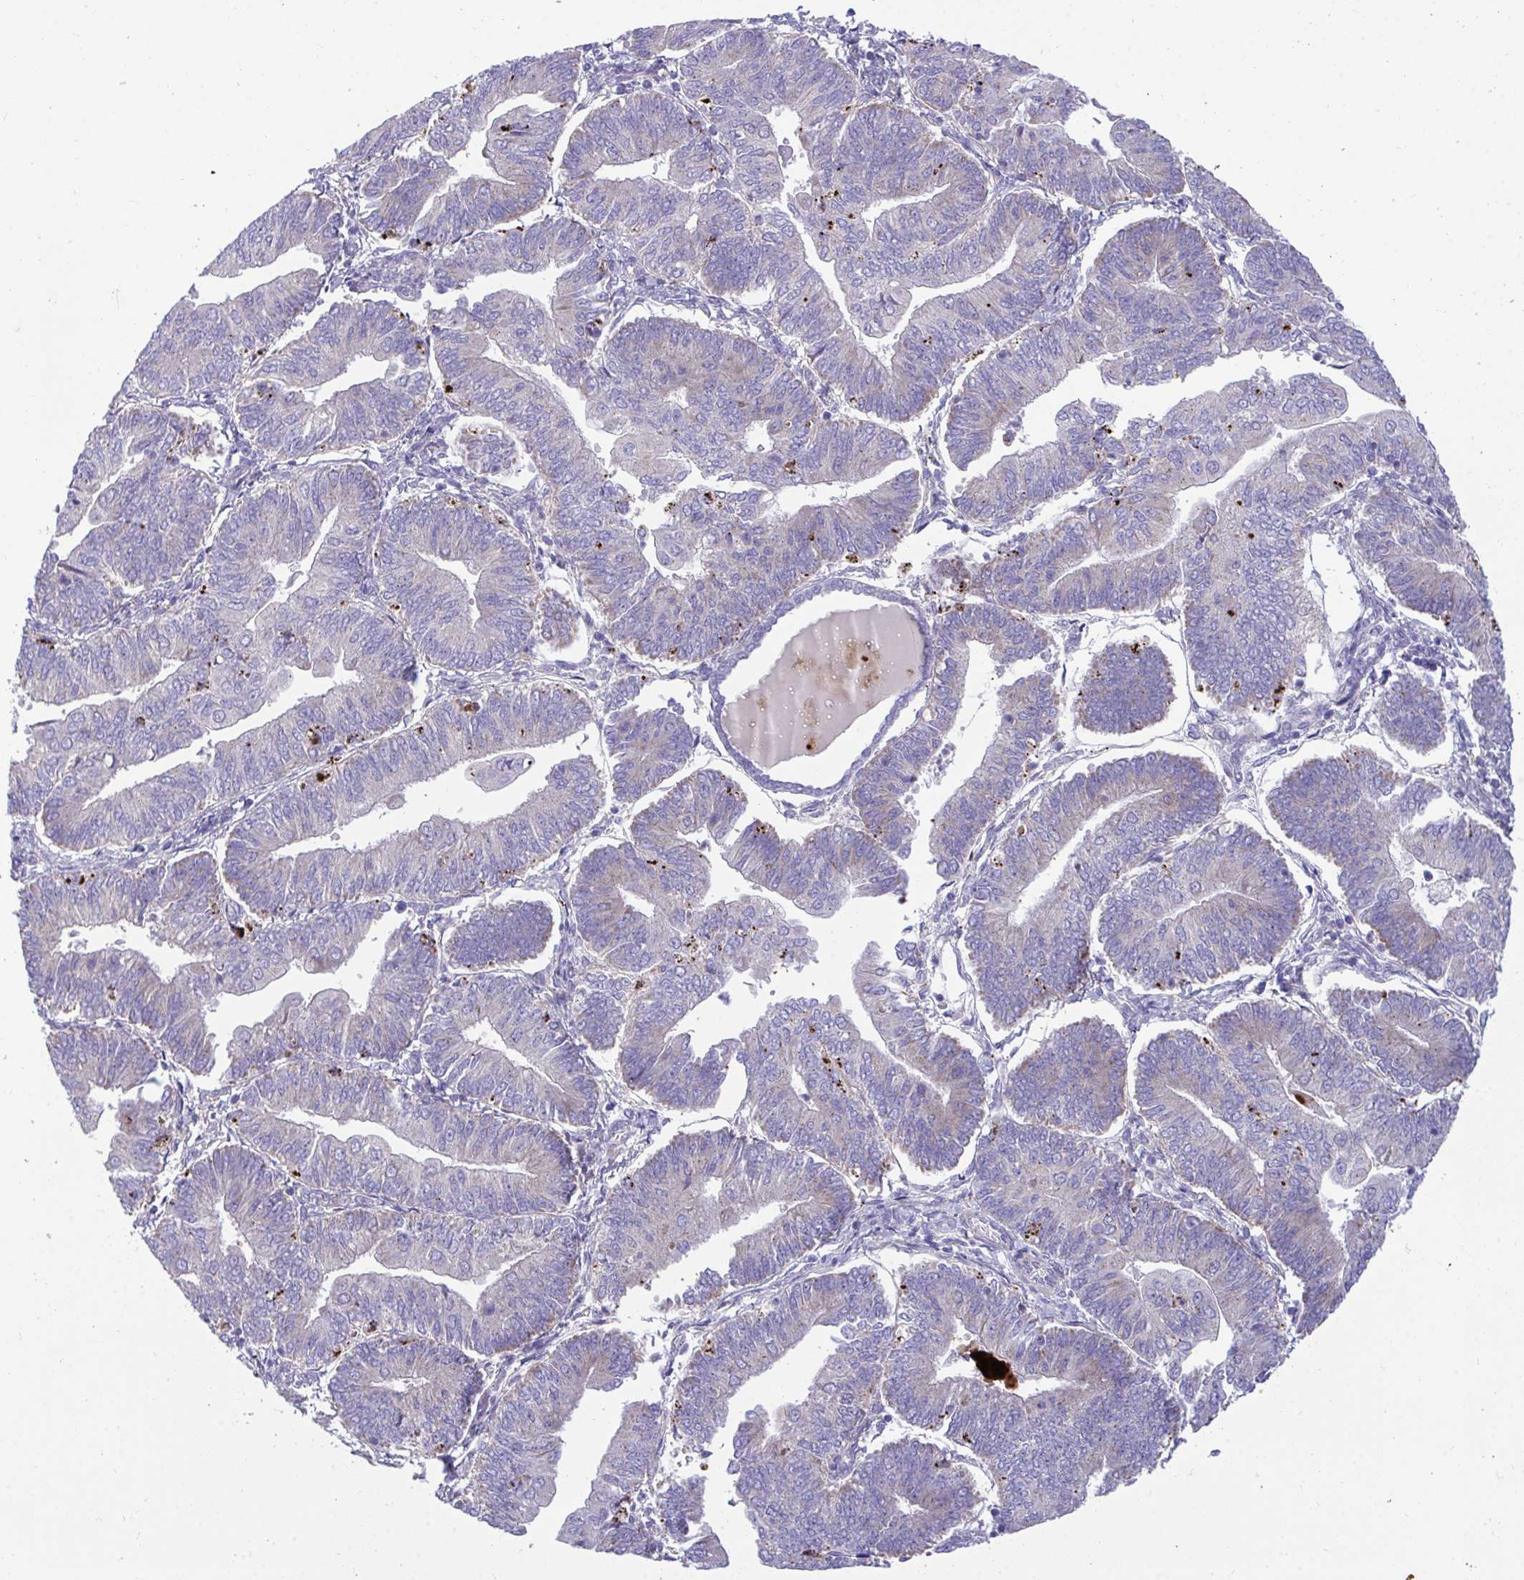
{"staining": {"intensity": "negative", "quantity": "none", "location": "none"}, "tissue": "endometrial cancer", "cell_type": "Tumor cells", "image_type": "cancer", "snomed": [{"axis": "morphology", "description": "Adenocarcinoma, NOS"}, {"axis": "topography", "description": "Endometrium"}], "caption": "Immunohistochemical staining of endometrial cancer shows no significant positivity in tumor cells.", "gene": "MRPS16", "patient": {"sex": "female", "age": 65}}